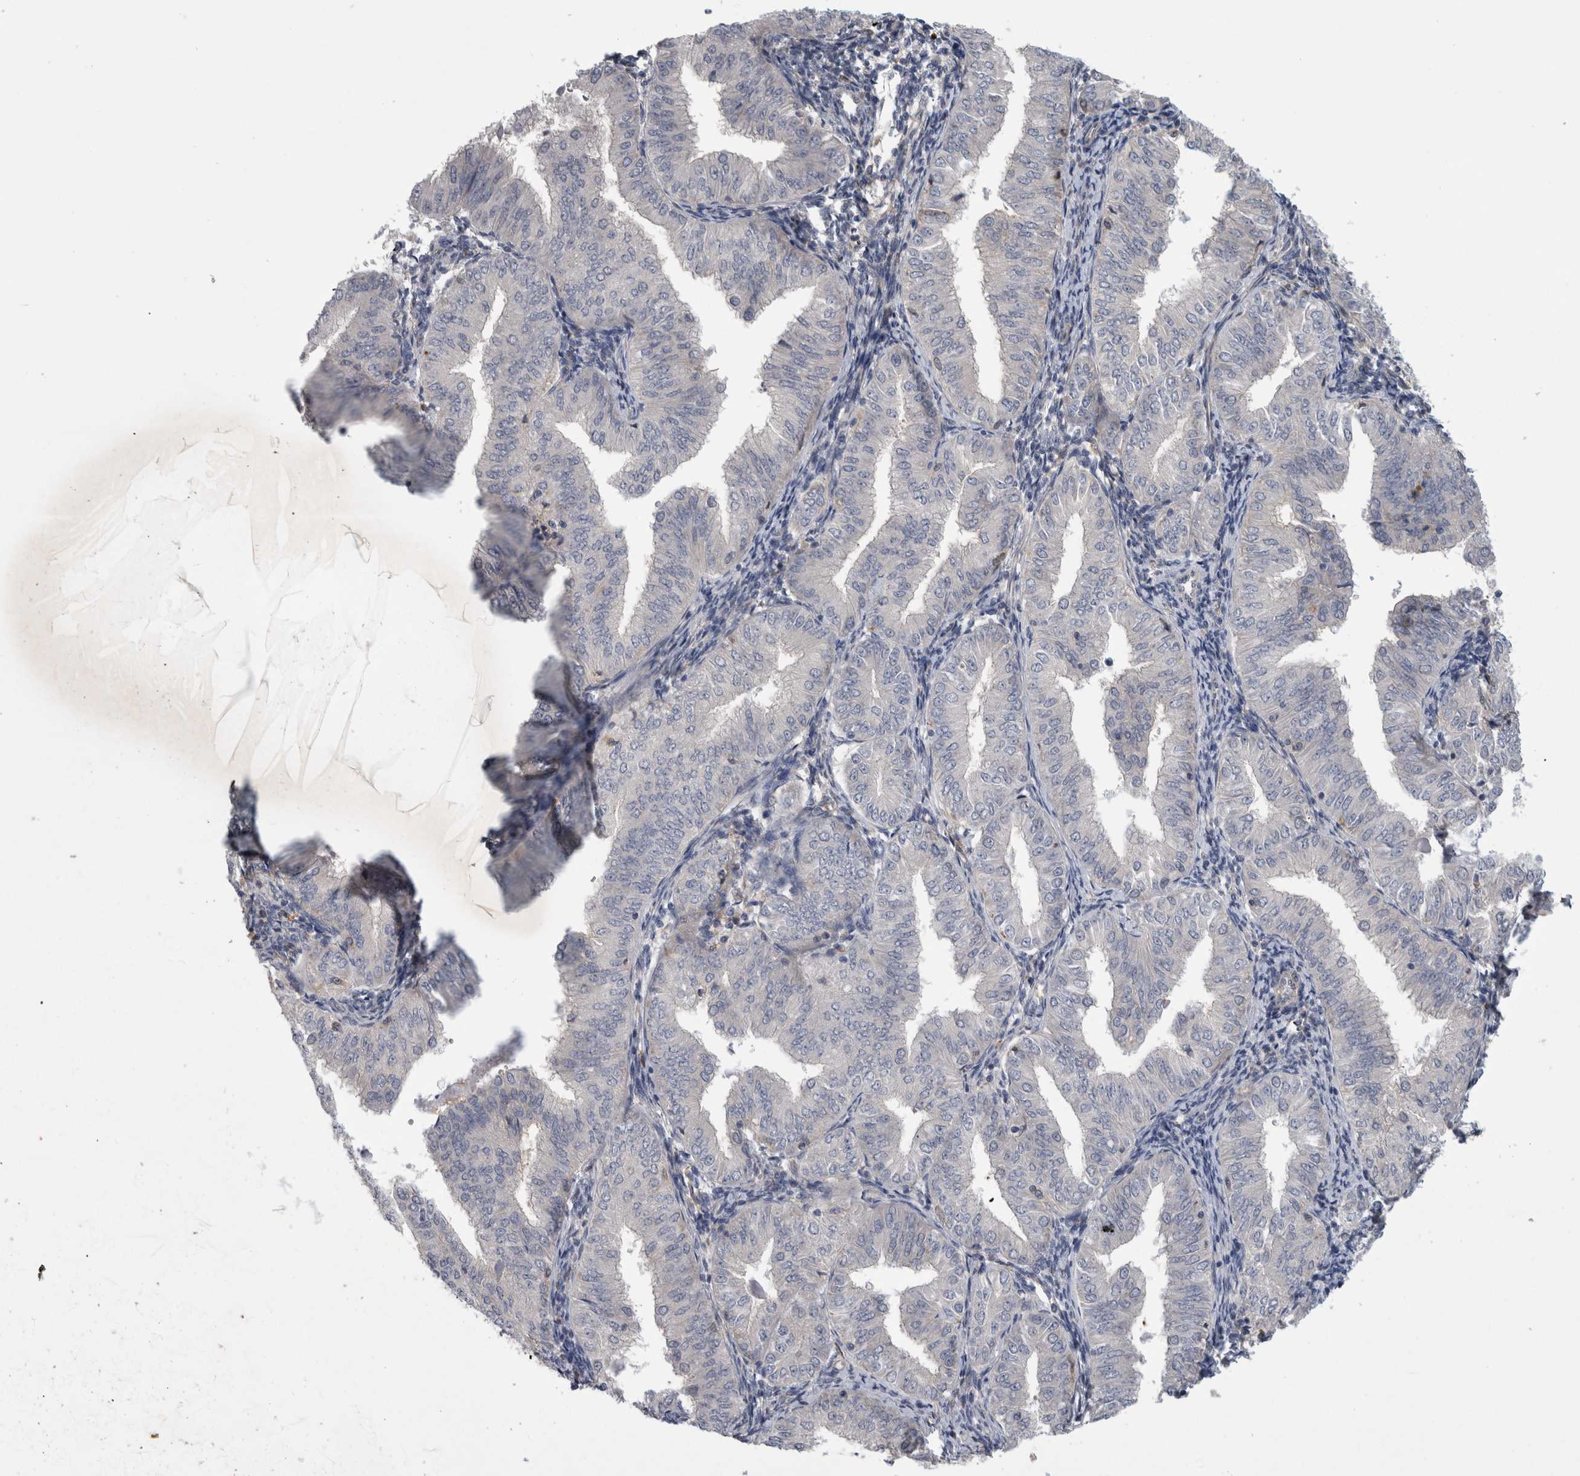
{"staining": {"intensity": "negative", "quantity": "none", "location": "none"}, "tissue": "endometrial cancer", "cell_type": "Tumor cells", "image_type": "cancer", "snomed": [{"axis": "morphology", "description": "Normal tissue, NOS"}, {"axis": "morphology", "description": "Adenocarcinoma, NOS"}, {"axis": "topography", "description": "Endometrium"}], "caption": "DAB immunohistochemical staining of endometrial cancer (adenocarcinoma) exhibits no significant positivity in tumor cells.", "gene": "ANKFY1", "patient": {"sex": "female", "age": 53}}